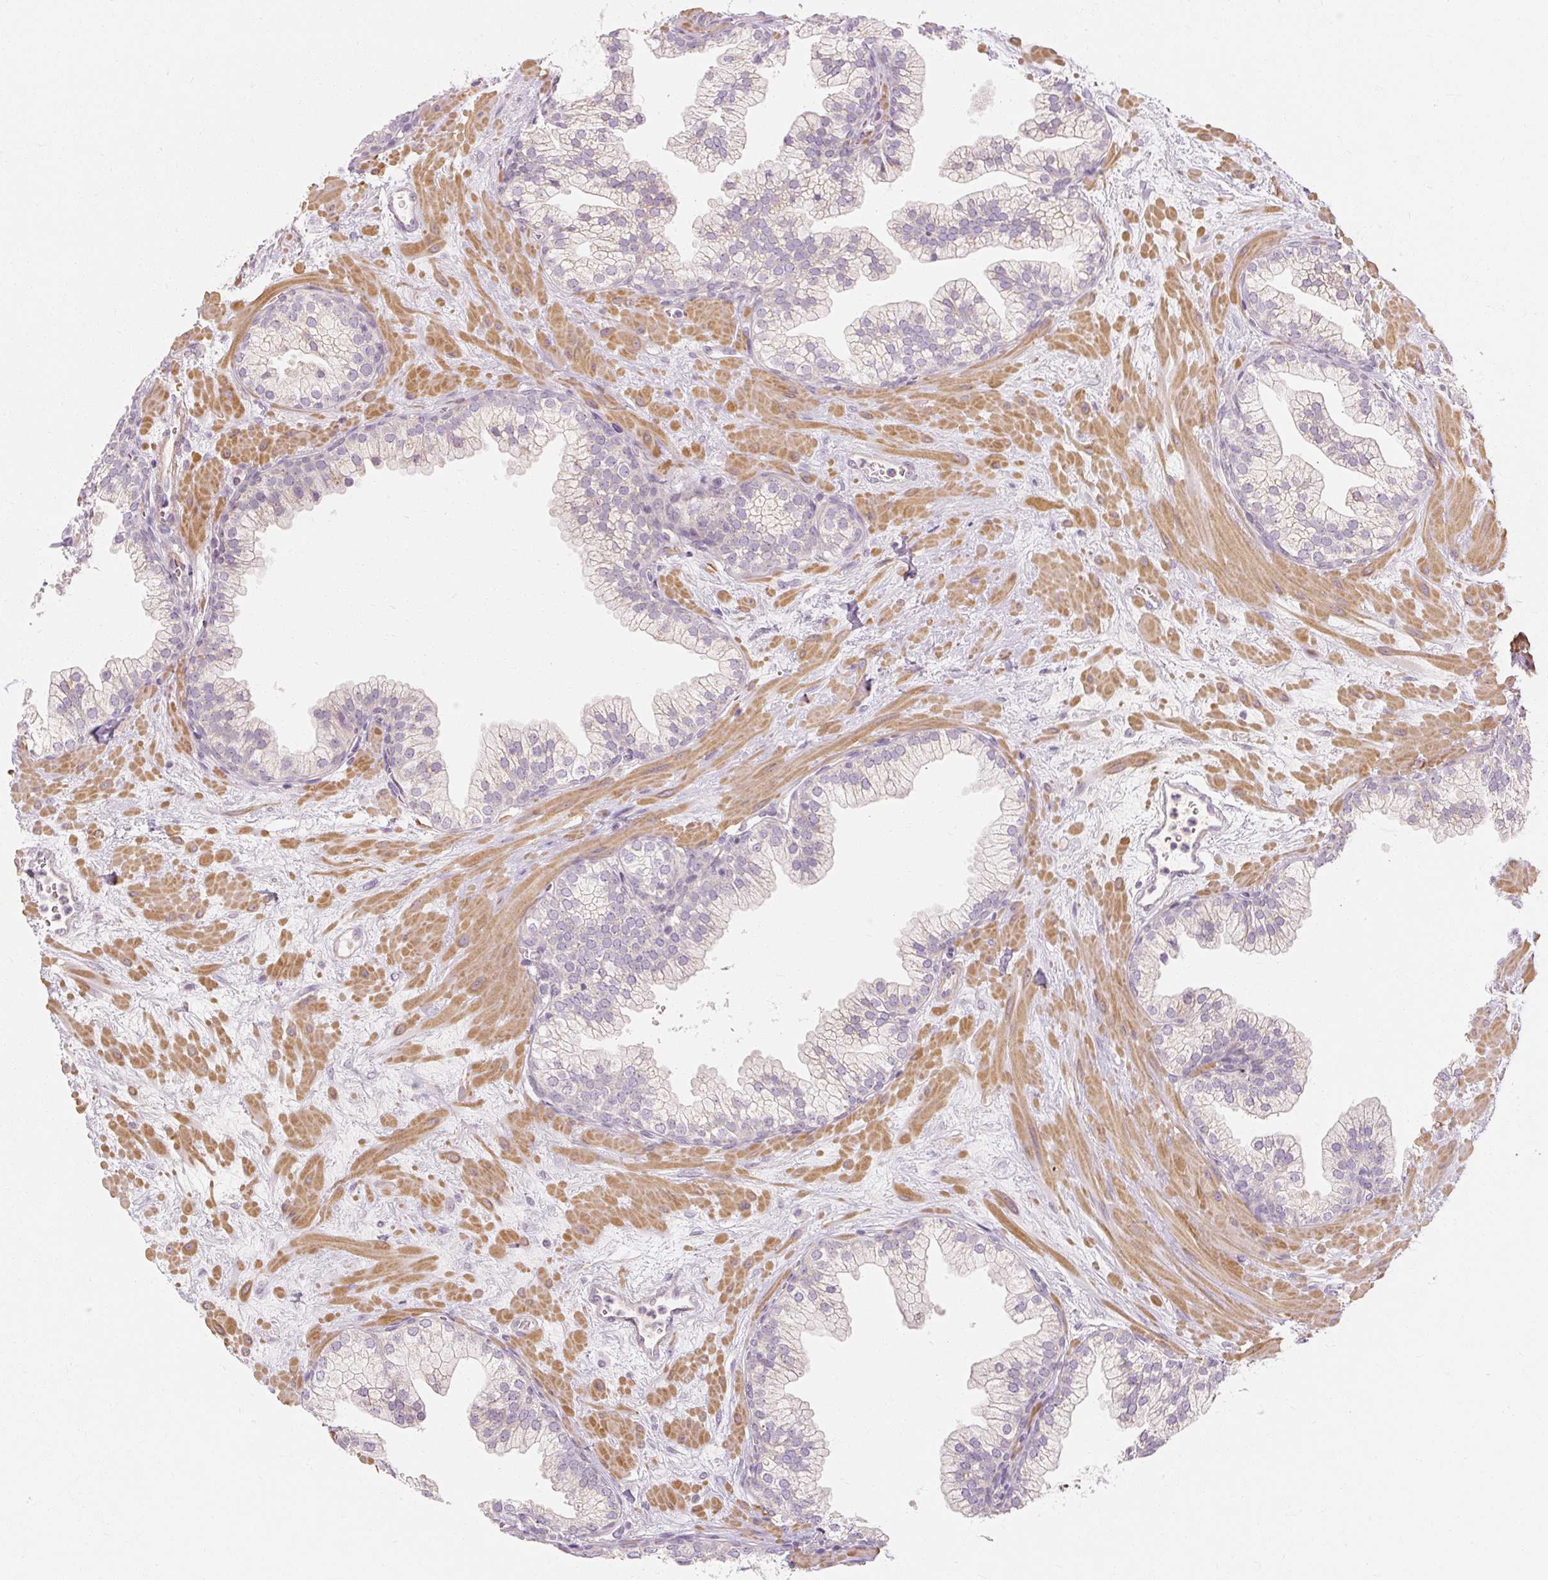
{"staining": {"intensity": "negative", "quantity": "none", "location": "none"}, "tissue": "prostate", "cell_type": "Glandular cells", "image_type": "normal", "snomed": [{"axis": "morphology", "description": "Normal tissue, NOS"}, {"axis": "topography", "description": "Prostate"}, {"axis": "topography", "description": "Peripheral nerve tissue"}], "caption": "DAB (3,3'-diaminobenzidine) immunohistochemical staining of unremarkable human prostate reveals no significant expression in glandular cells. Nuclei are stained in blue.", "gene": "CAPN3", "patient": {"sex": "male", "age": 61}}